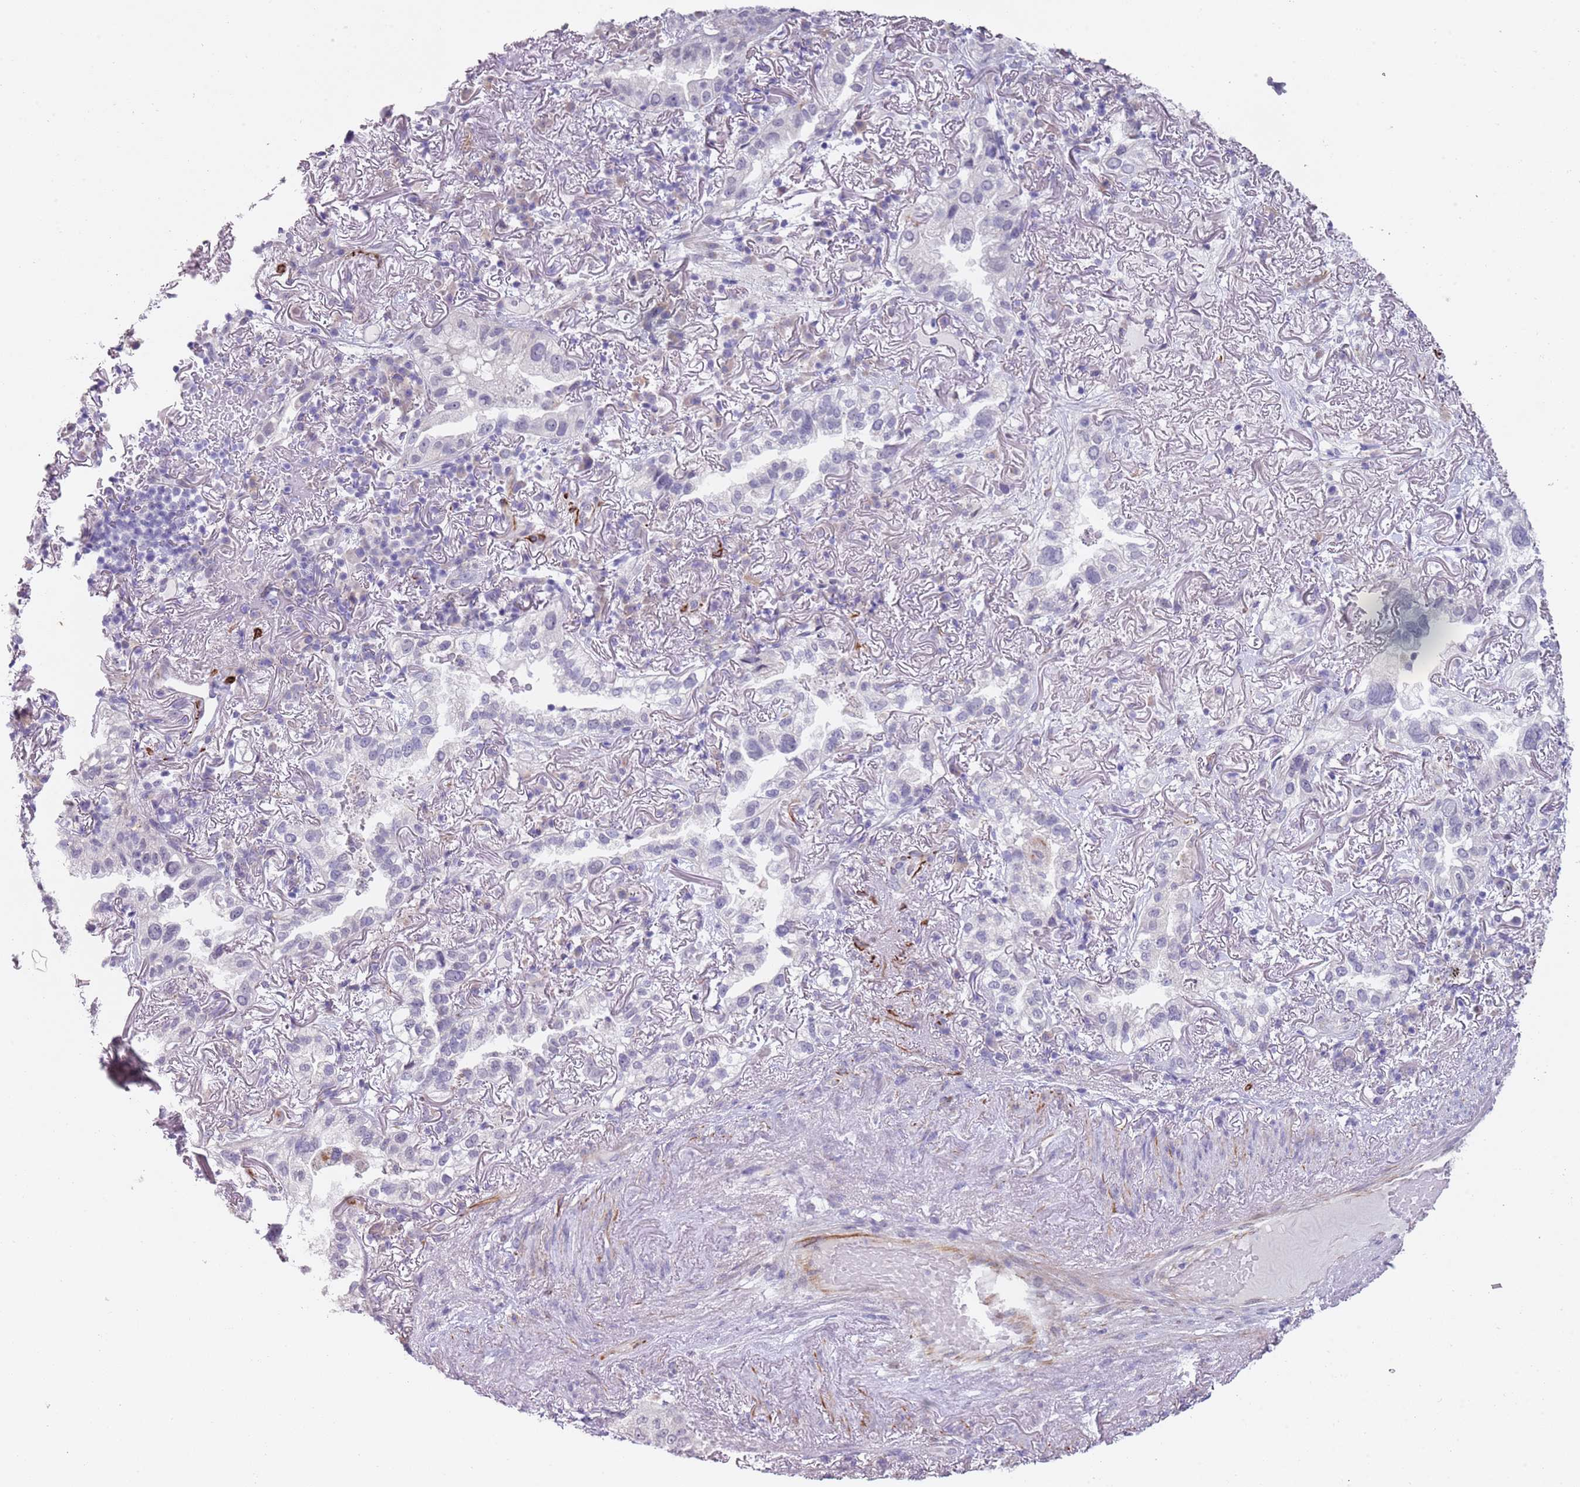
{"staining": {"intensity": "negative", "quantity": "none", "location": "none"}, "tissue": "lung cancer", "cell_type": "Tumor cells", "image_type": "cancer", "snomed": [{"axis": "morphology", "description": "Adenocarcinoma, NOS"}, {"axis": "topography", "description": "Lung"}], "caption": "High magnification brightfield microscopy of lung cancer (adenocarcinoma) stained with DAB (brown) and counterstained with hematoxylin (blue): tumor cells show no significant positivity.", "gene": "NBPF3", "patient": {"sex": "female", "age": 69}}